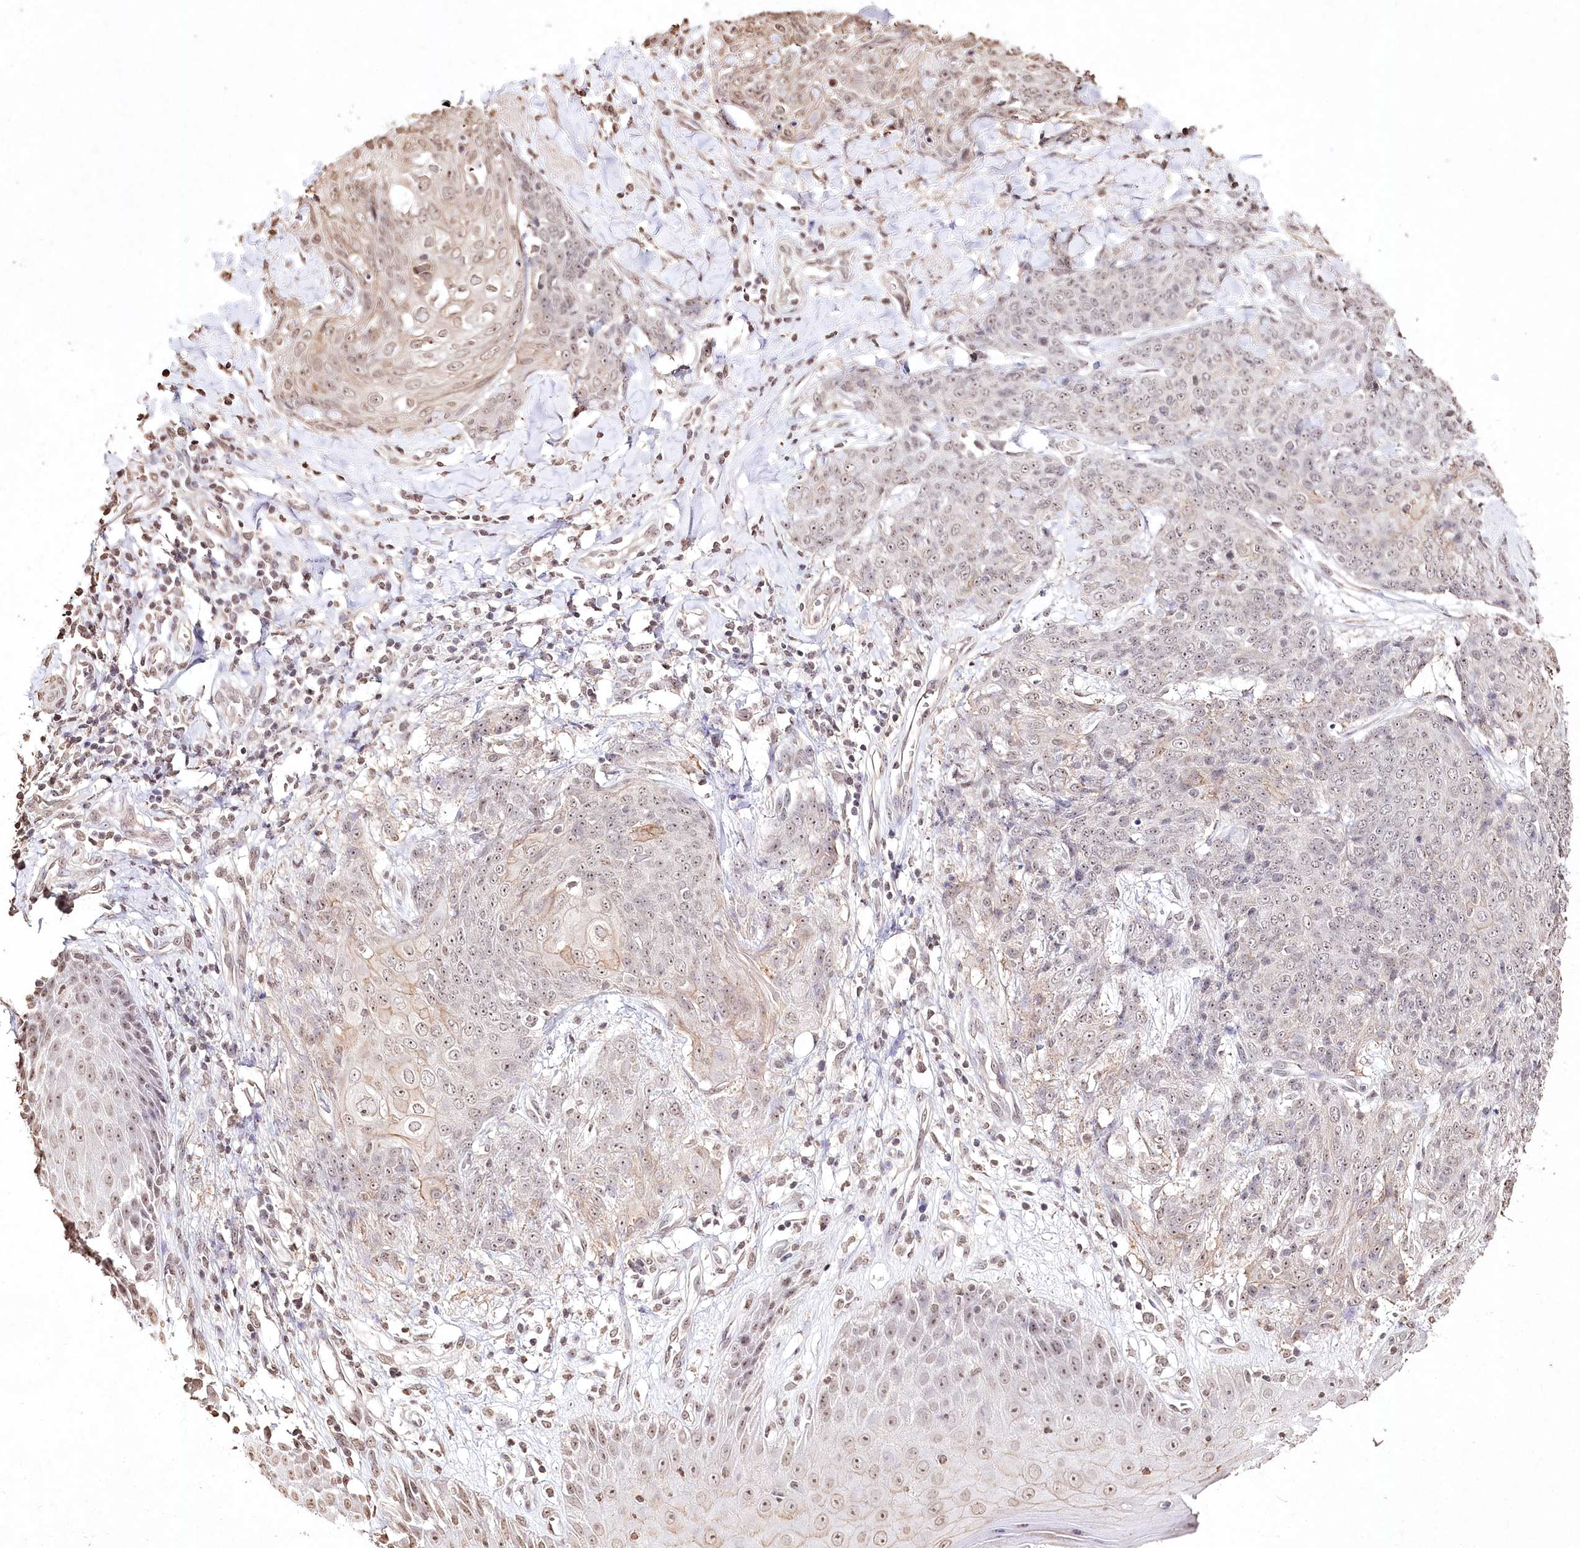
{"staining": {"intensity": "weak", "quantity": "25%-75%", "location": "cytoplasmic/membranous,nuclear"}, "tissue": "skin cancer", "cell_type": "Tumor cells", "image_type": "cancer", "snomed": [{"axis": "morphology", "description": "Squamous cell carcinoma, NOS"}, {"axis": "topography", "description": "Skin"}, {"axis": "topography", "description": "Vulva"}], "caption": "Immunohistochemical staining of human squamous cell carcinoma (skin) exhibits weak cytoplasmic/membranous and nuclear protein expression in approximately 25%-75% of tumor cells. (DAB IHC with brightfield microscopy, high magnification).", "gene": "DMXL1", "patient": {"sex": "female", "age": 85}}